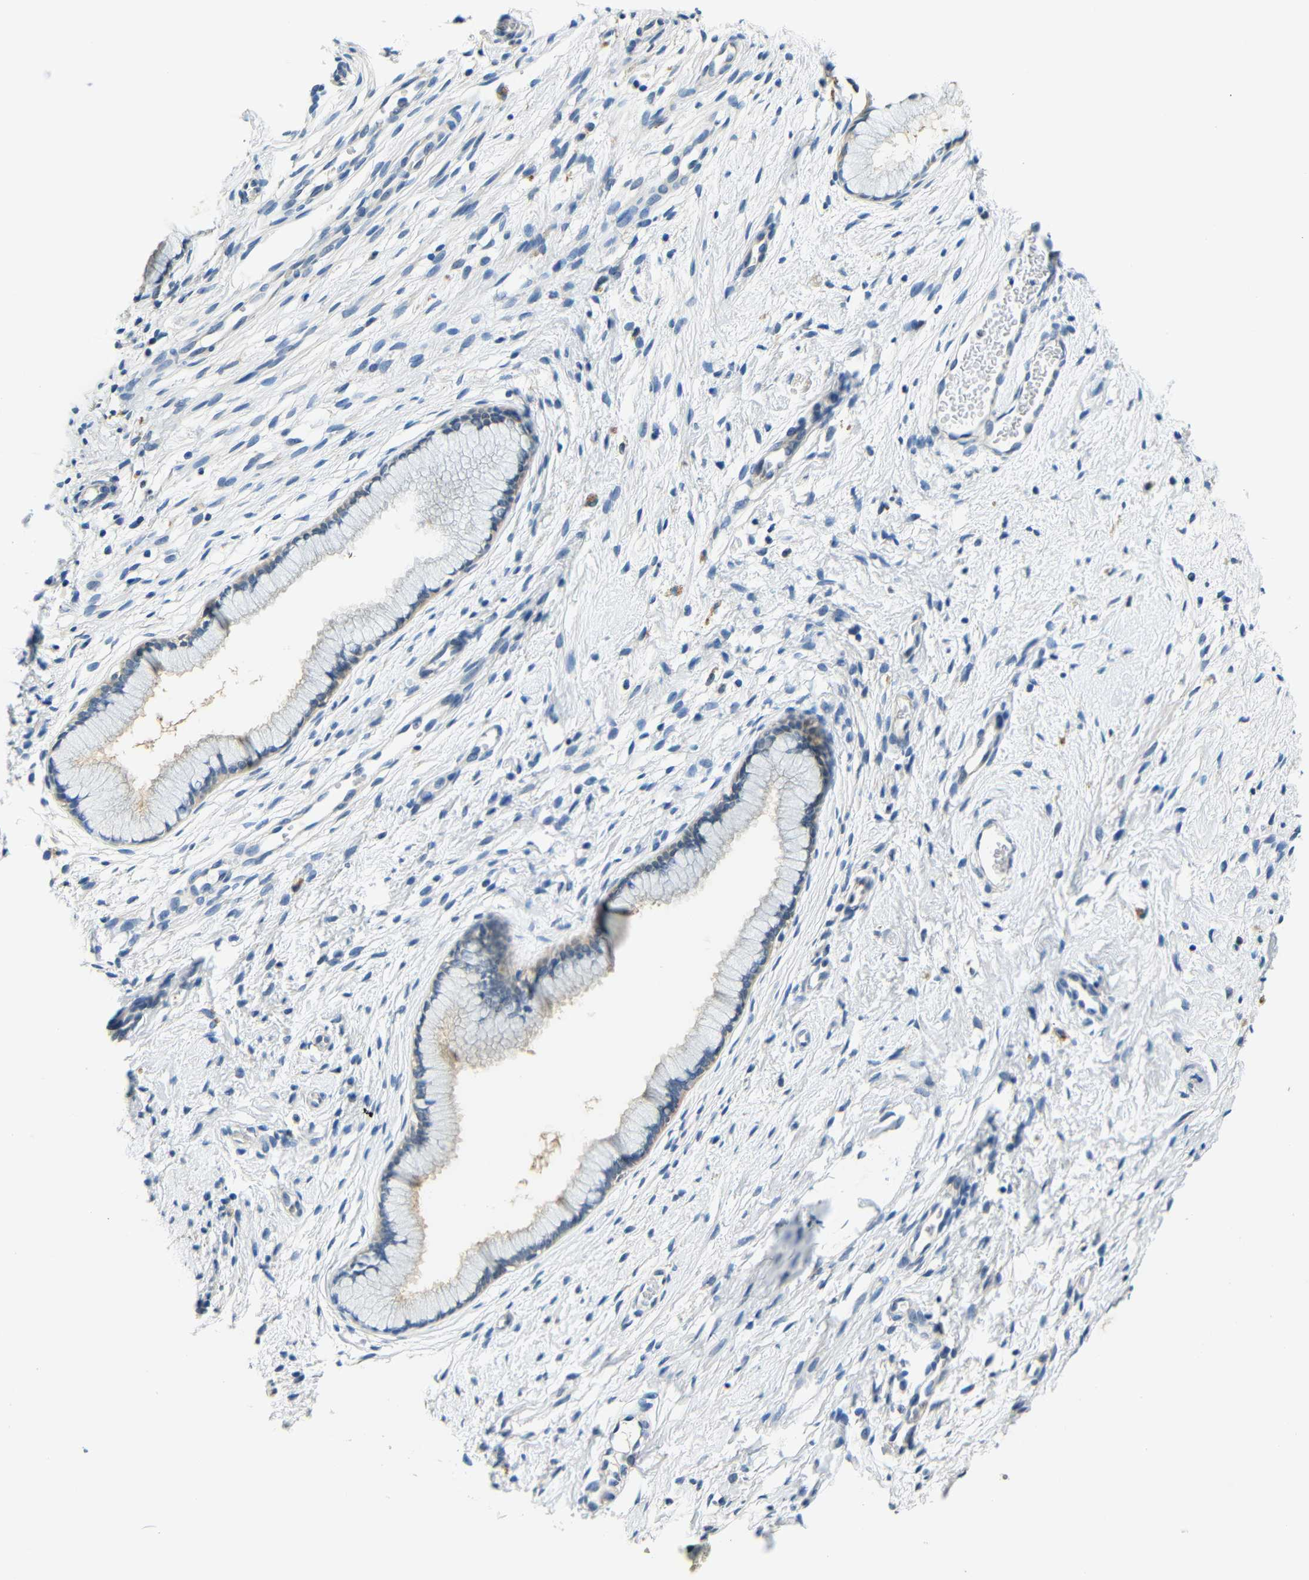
{"staining": {"intensity": "negative", "quantity": "none", "location": "none"}, "tissue": "cervix", "cell_type": "Glandular cells", "image_type": "normal", "snomed": [{"axis": "morphology", "description": "Normal tissue, NOS"}, {"axis": "topography", "description": "Cervix"}], "caption": "This image is of normal cervix stained with IHC to label a protein in brown with the nuclei are counter-stained blue. There is no expression in glandular cells. The staining is performed using DAB brown chromogen with nuclei counter-stained in using hematoxylin.", "gene": "ADAP1", "patient": {"sex": "female", "age": 65}}